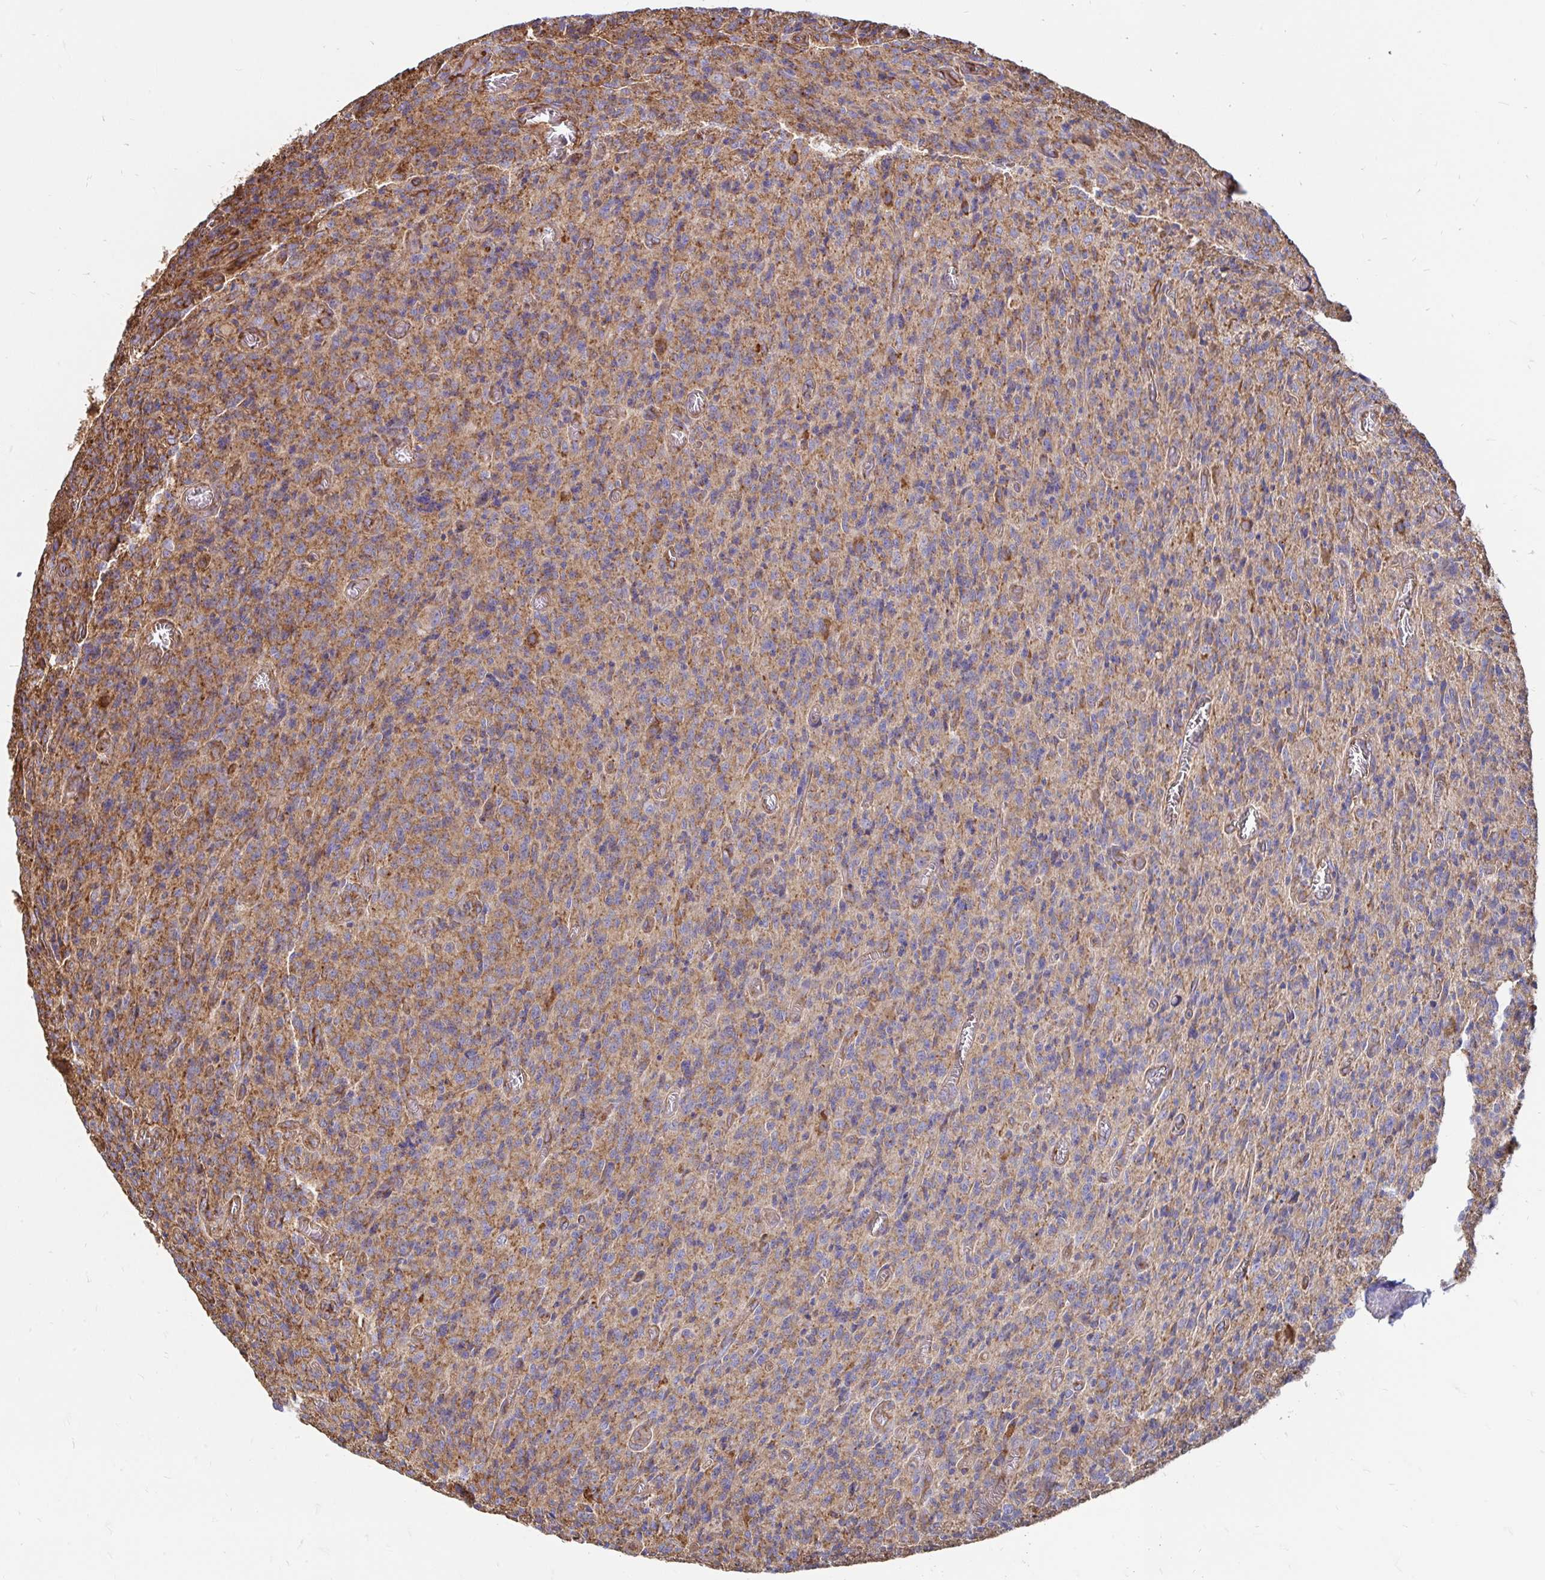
{"staining": {"intensity": "moderate", "quantity": "25%-75%", "location": "cytoplasmic/membranous"}, "tissue": "glioma", "cell_type": "Tumor cells", "image_type": "cancer", "snomed": [{"axis": "morphology", "description": "Glioma, malignant, High grade"}, {"axis": "topography", "description": "Brain"}], "caption": "High-magnification brightfield microscopy of glioma stained with DAB (3,3'-diaminobenzidine) (brown) and counterstained with hematoxylin (blue). tumor cells exhibit moderate cytoplasmic/membranous expression is appreciated in about25%-75% of cells. The staining was performed using DAB (3,3'-diaminobenzidine), with brown indicating positive protein expression. Nuclei are stained blue with hematoxylin.", "gene": "CLTC", "patient": {"sex": "male", "age": 76}}